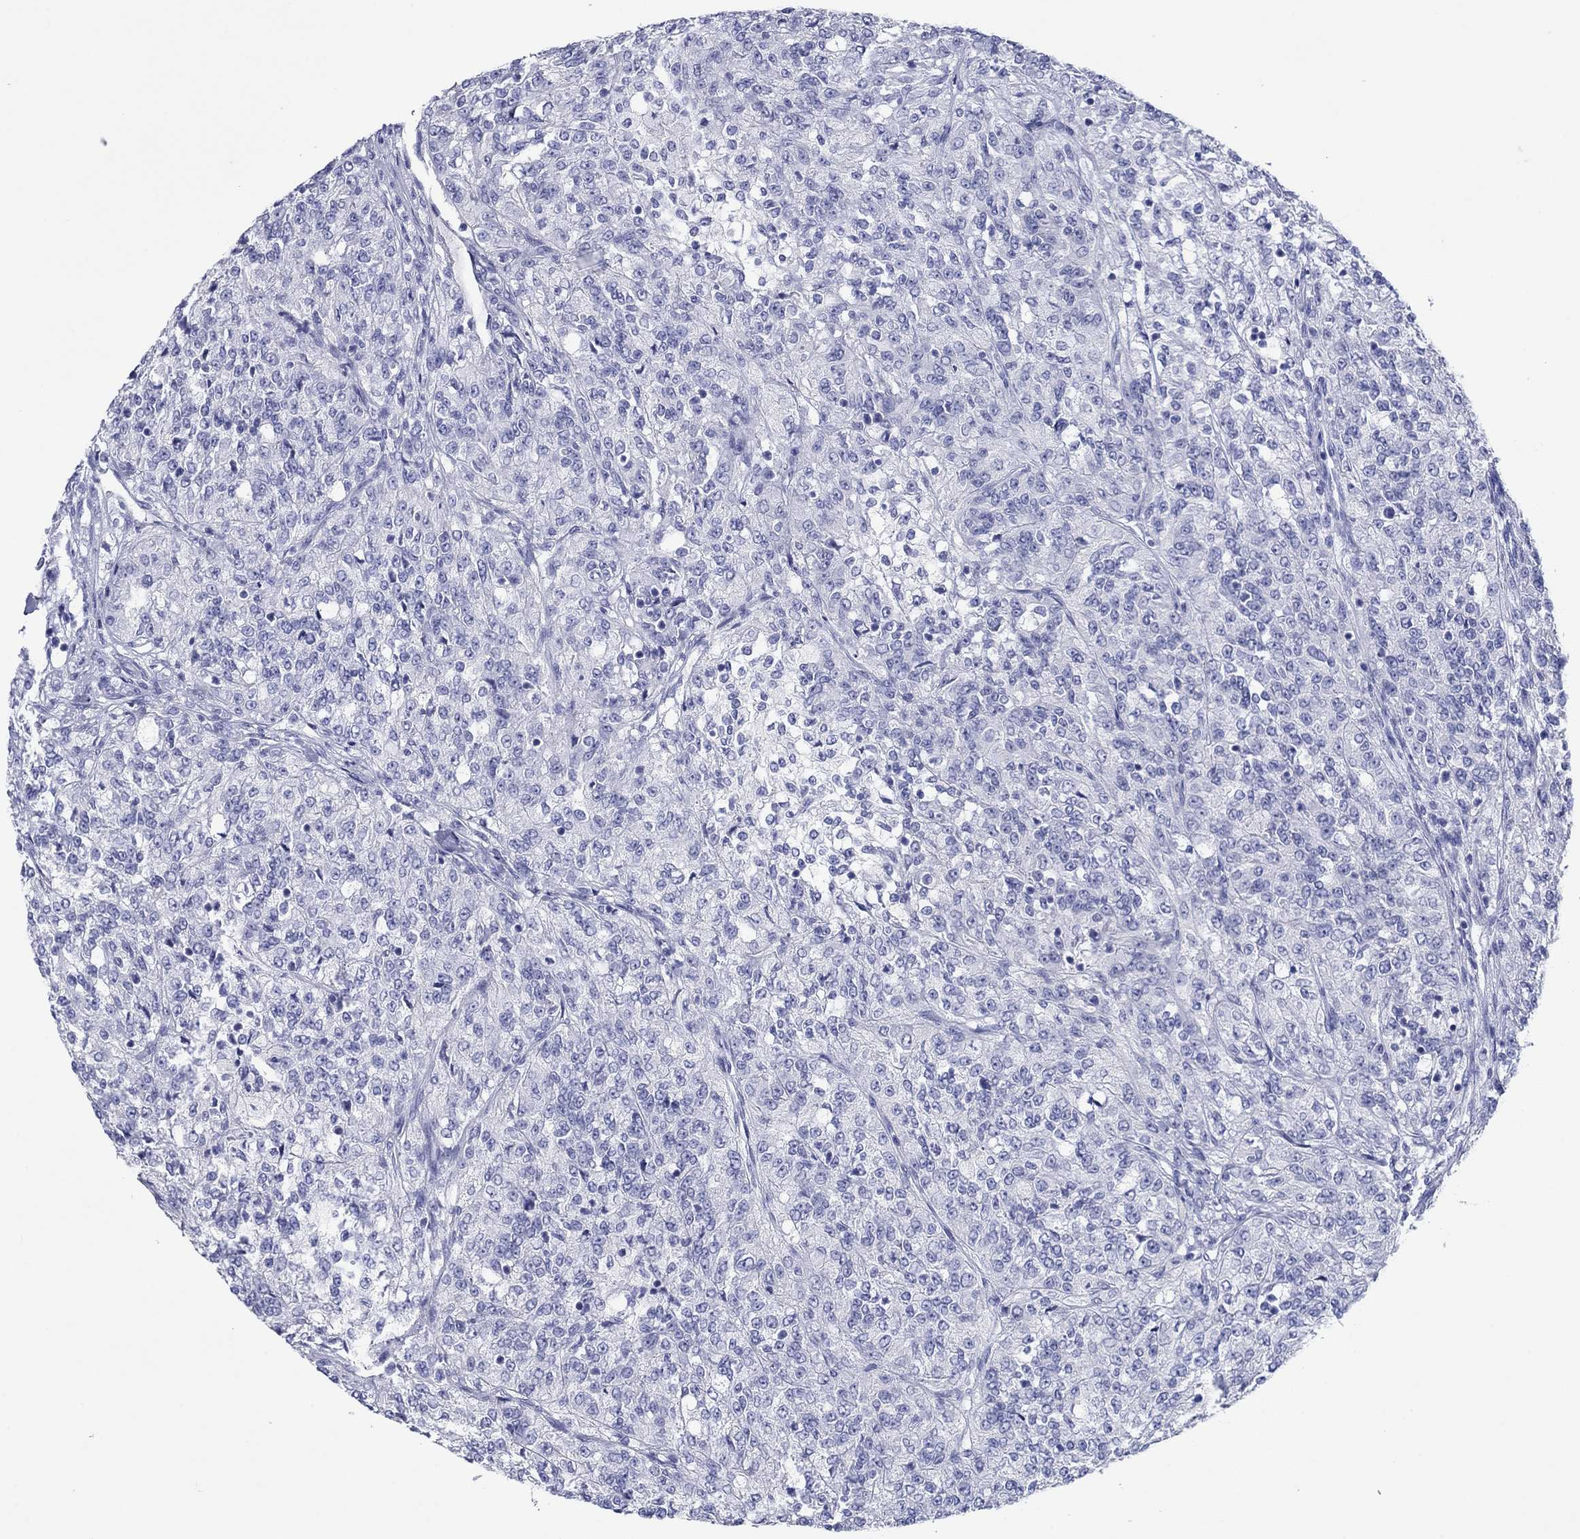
{"staining": {"intensity": "negative", "quantity": "none", "location": "none"}, "tissue": "renal cancer", "cell_type": "Tumor cells", "image_type": "cancer", "snomed": [{"axis": "morphology", "description": "Adenocarcinoma, NOS"}, {"axis": "topography", "description": "Kidney"}], "caption": "Tumor cells are negative for protein expression in human renal cancer.", "gene": "ATP4A", "patient": {"sex": "female", "age": 63}}